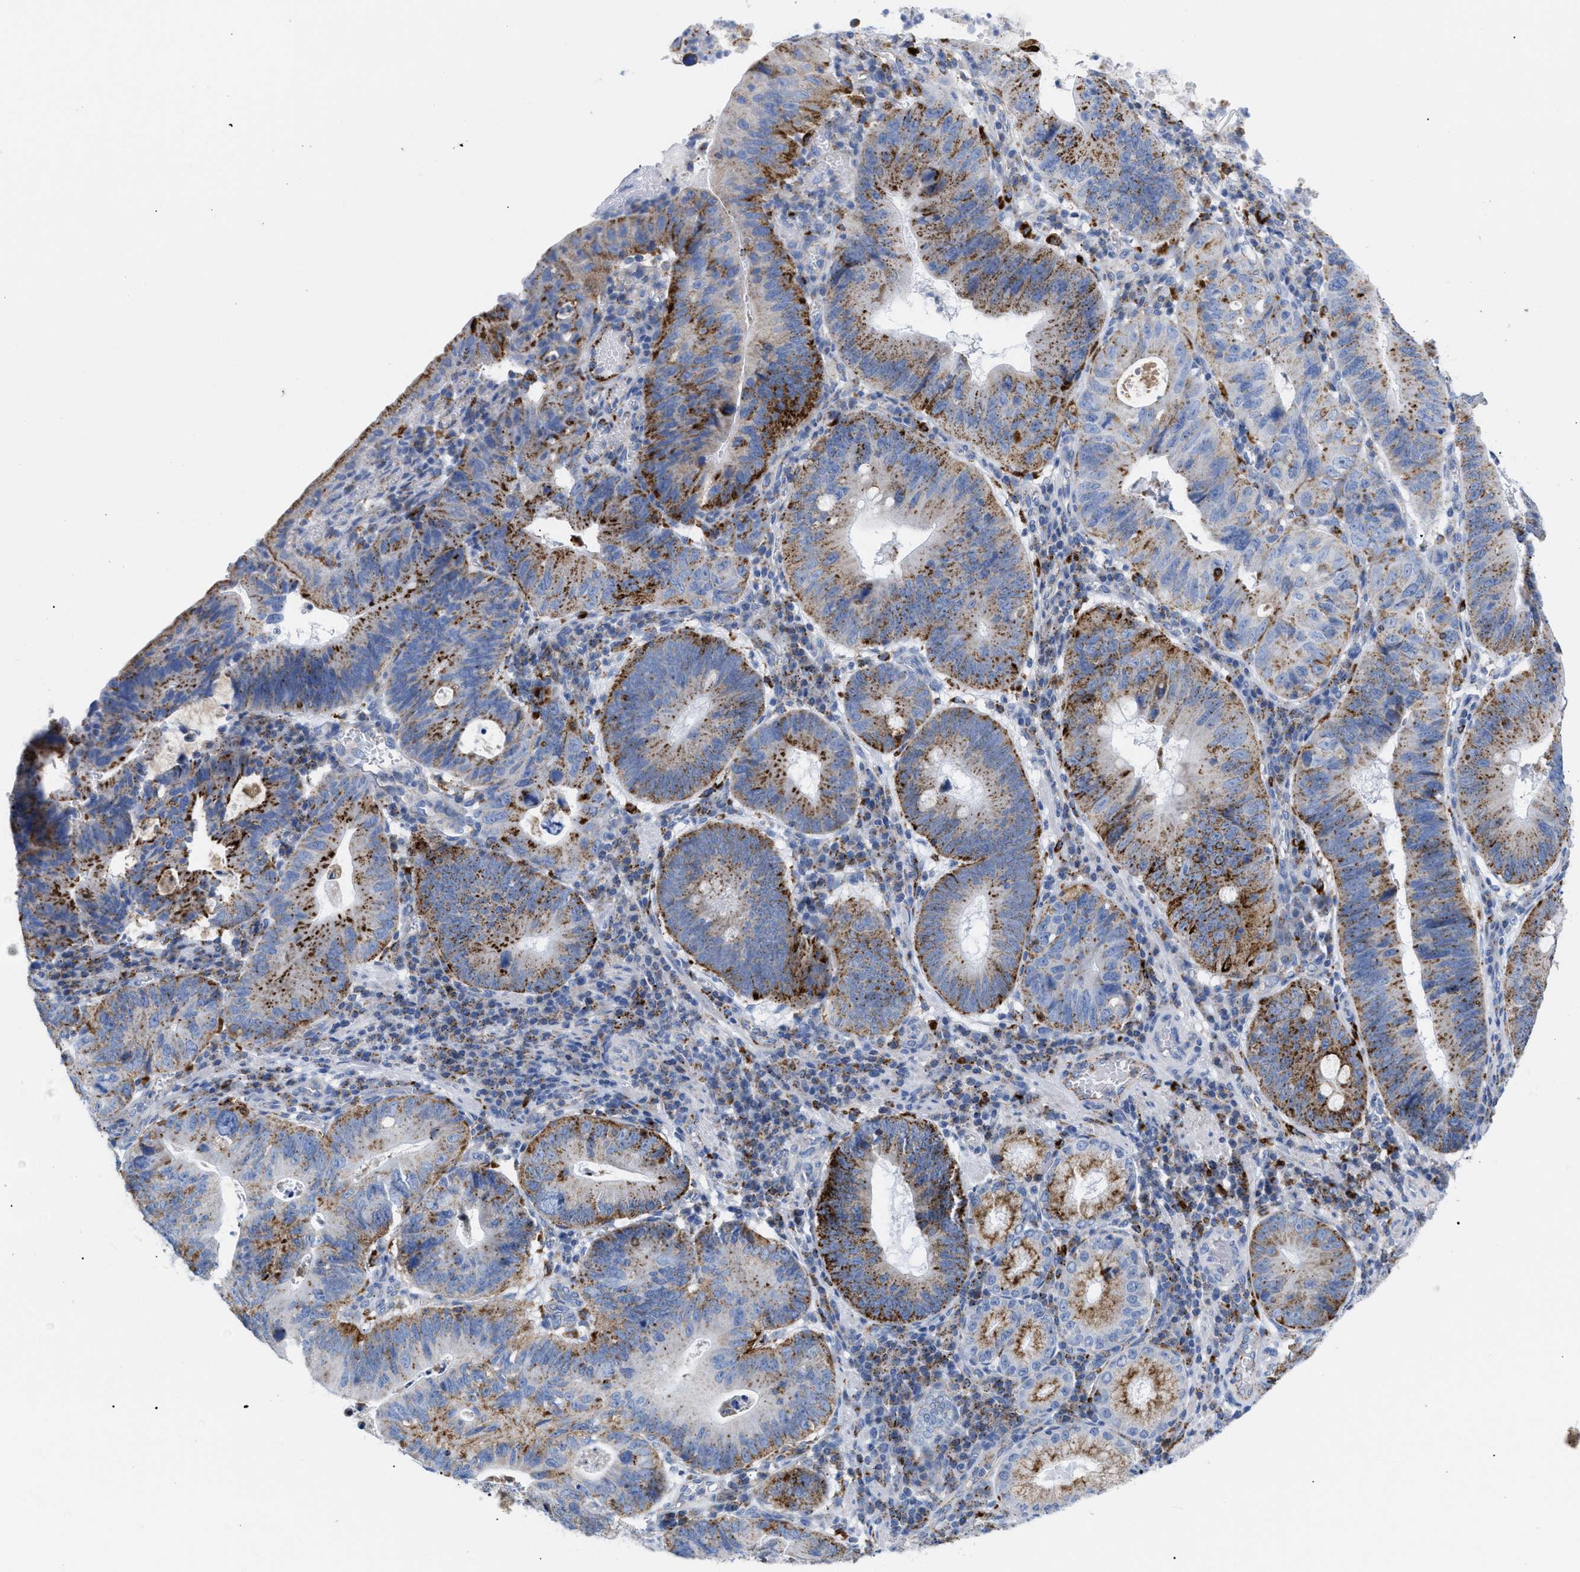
{"staining": {"intensity": "moderate", "quantity": ">75%", "location": "cytoplasmic/membranous"}, "tissue": "stomach cancer", "cell_type": "Tumor cells", "image_type": "cancer", "snomed": [{"axis": "morphology", "description": "Adenocarcinoma, NOS"}, {"axis": "topography", "description": "Stomach"}], "caption": "Immunohistochemical staining of human stomach cancer (adenocarcinoma) shows medium levels of moderate cytoplasmic/membranous protein expression in approximately >75% of tumor cells. The protein of interest is stained brown, and the nuclei are stained in blue (DAB (3,3'-diaminobenzidine) IHC with brightfield microscopy, high magnification).", "gene": "DRAM2", "patient": {"sex": "male", "age": 59}}